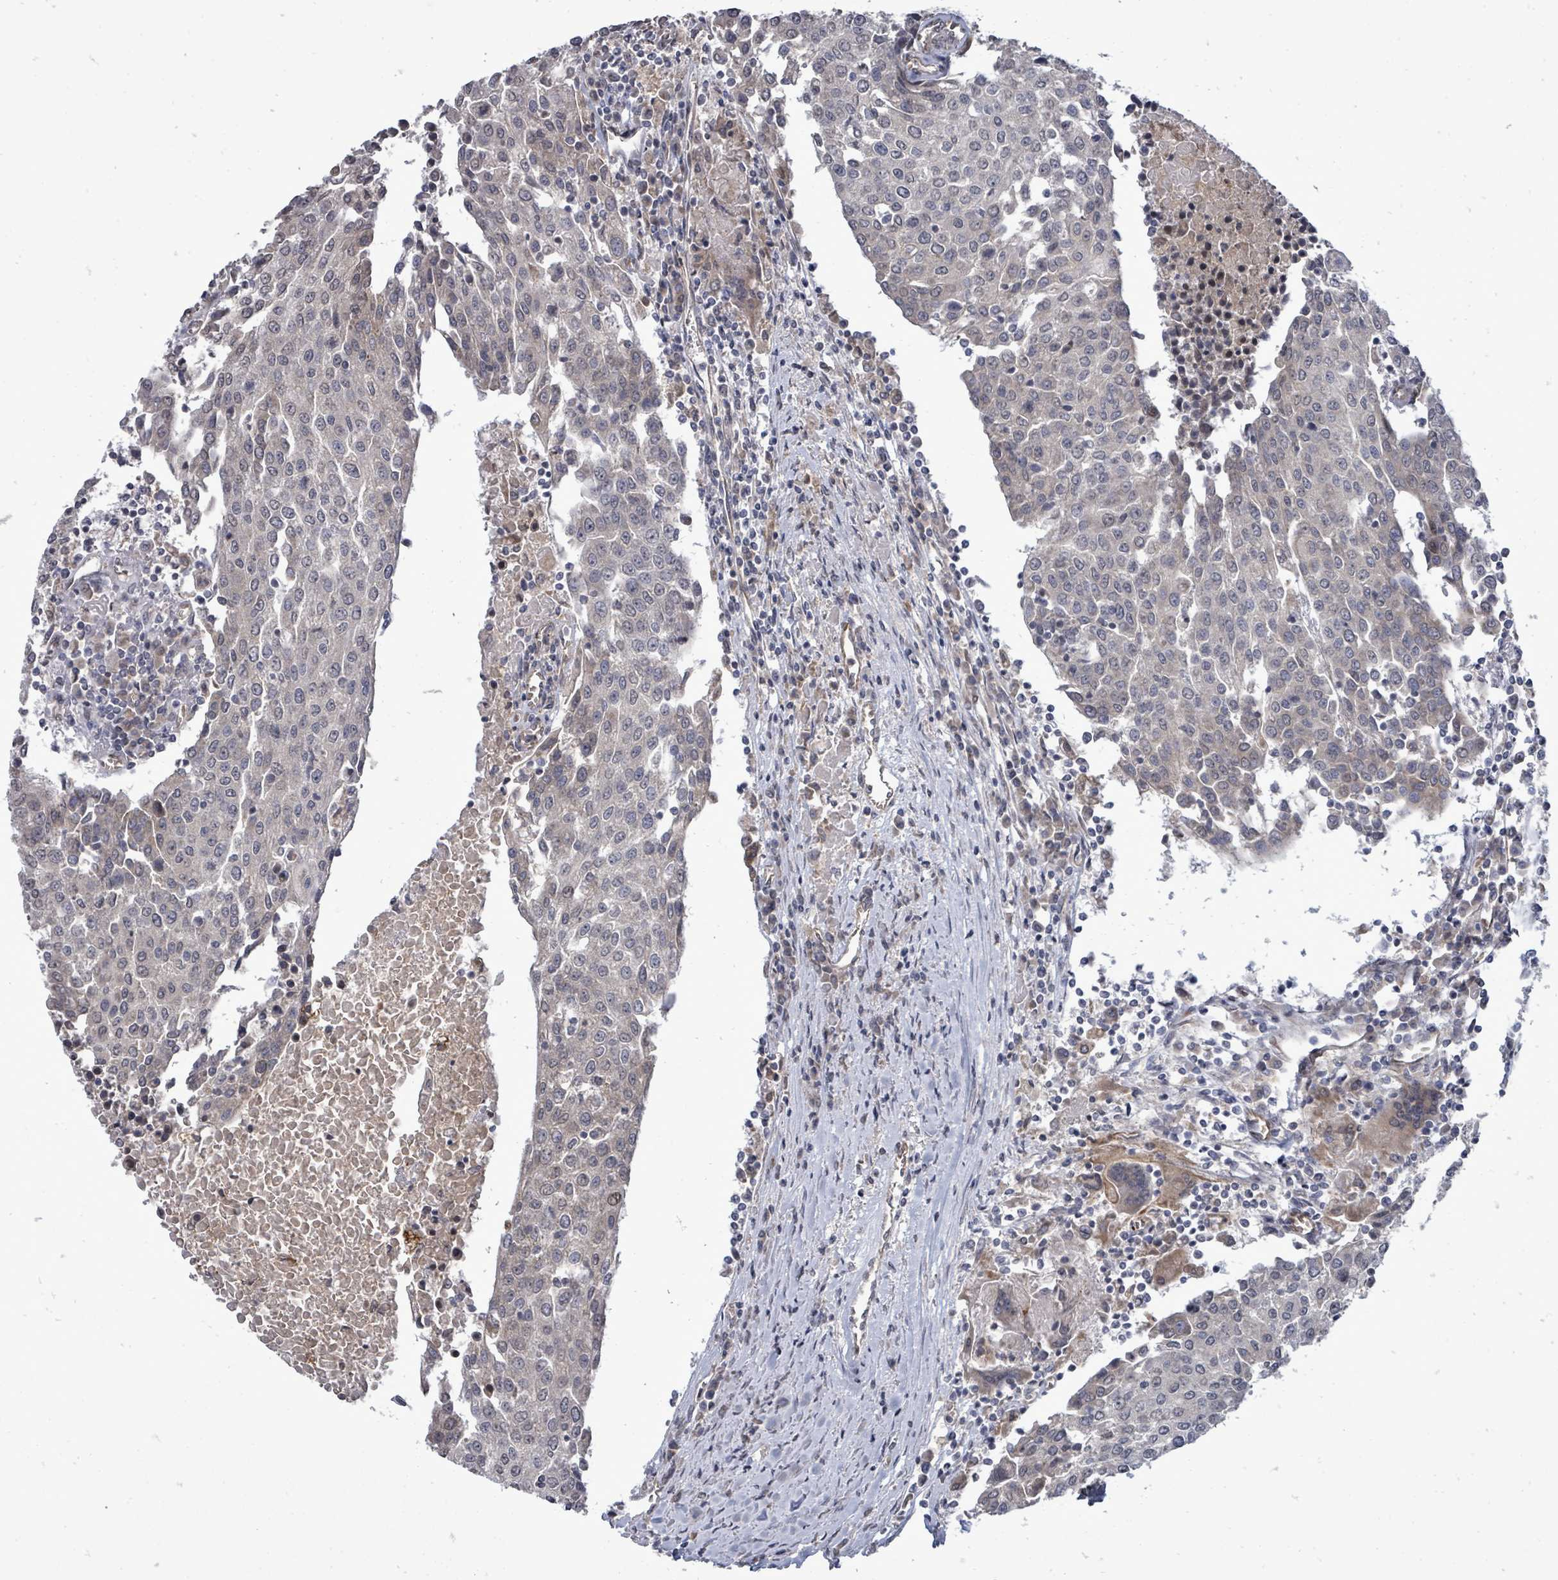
{"staining": {"intensity": "weak", "quantity": "<25%", "location": "cytoplasmic/membranous,nuclear"}, "tissue": "urothelial cancer", "cell_type": "Tumor cells", "image_type": "cancer", "snomed": [{"axis": "morphology", "description": "Urothelial carcinoma, High grade"}, {"axis": "topography", "description": "Urinary bladder"}], "caption": "This is an IHC micrograph of urothelial cancer. There is no positivity in tumor cells.", "gene": "RALGAPB", "patient": {"sex": "female", "age": 85}}